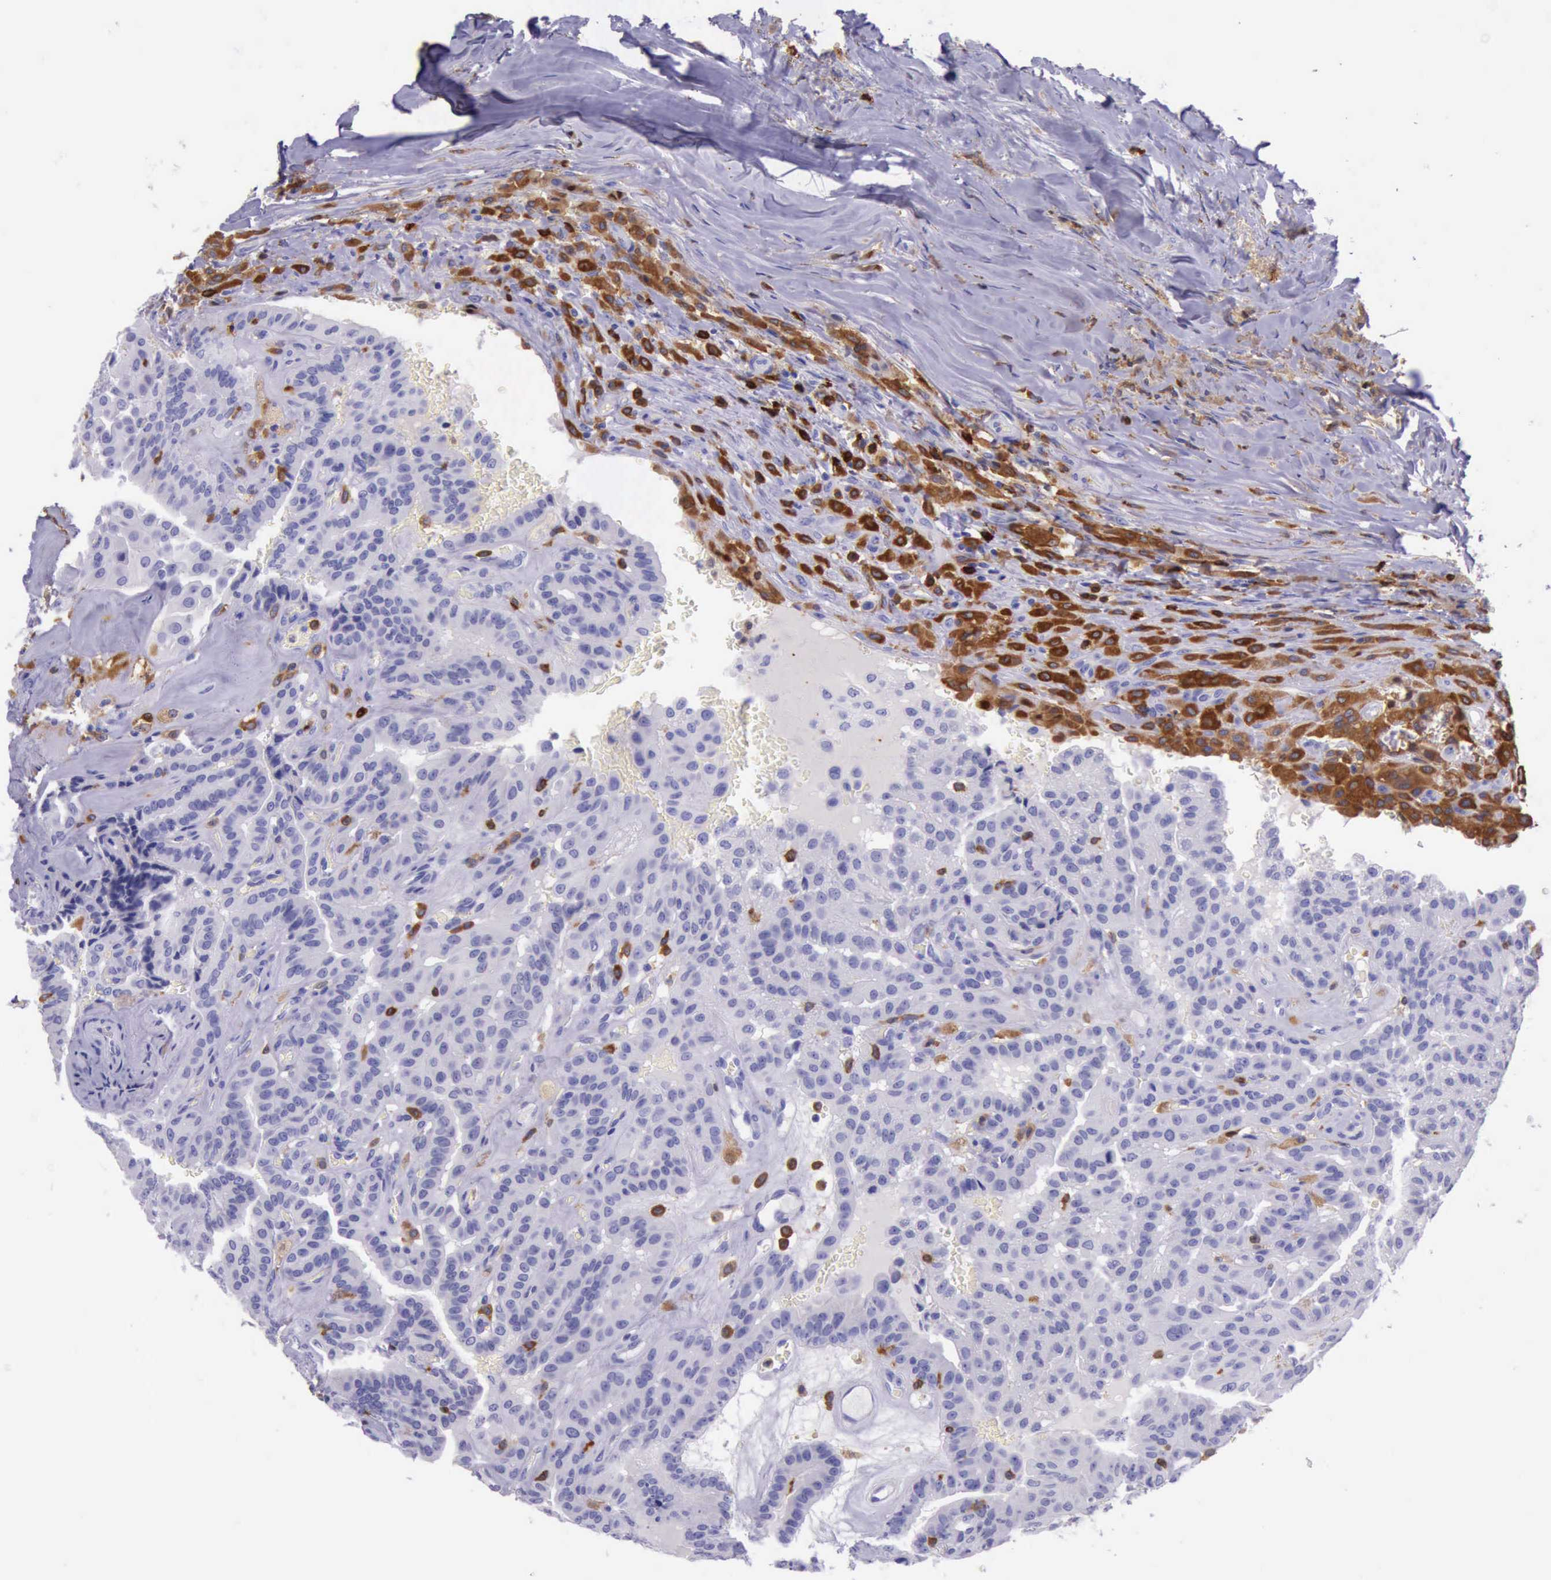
{"staining": {"intensity": "negative", "quantity": "none", "location": "none"}, "tissue": "thyroid cancer", "cell_type": "Tumor cells", "image_type": "cancer", "snomed": [{"axis": "morphology", "description": "Papillary adenocarcinoma, NOS"}, {"axis": "topography", "description": "Thyroid gland"}], "caption": "Tumor cells are negative for protein expression in human thyroid papillary adenocarcinoma. (Stains: DAB (3,3'-diaminobenzidine) IHC with hematoxylin counter stain, Microscopy: brightfield microscopy at high magnification).", "gene": "BTK", "patient": {"sex": "male", "age": 87}}